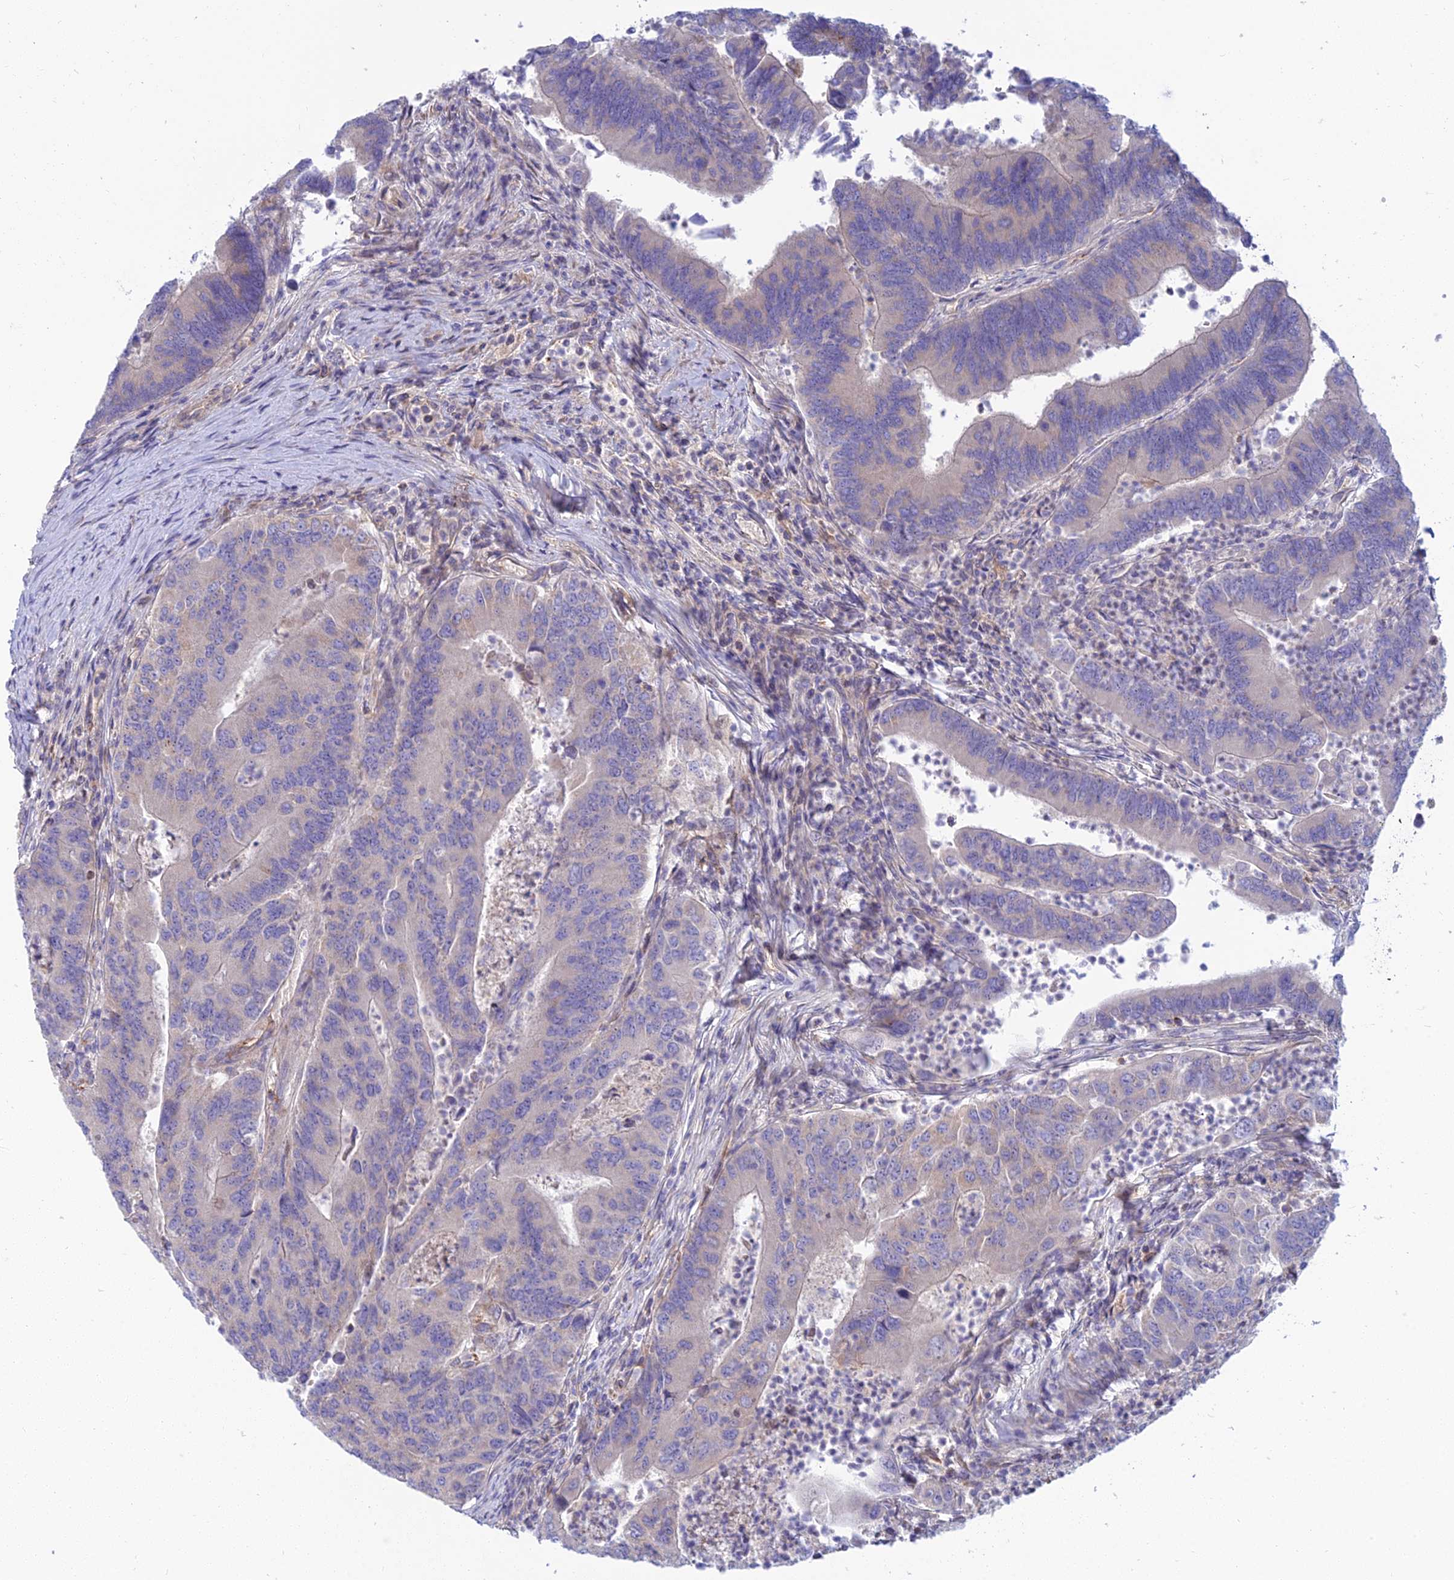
{"staining": {"intensity": "negative", "quantity": "none", "location": "none"}, "tissue": "colorectal cancer", "cell_type": "Tumor cells", "image_type": "cancer", "snomed": [{"axis": "morphology", "description": "Adenocarcinoma, NOS"}, {"axis": "topography", "description": "Colon"}], "caption": "Human colorectal cancer (adenocarcinoma) stained for a protein using IHC exhibits no expression in tumor cells.", "gene": "DUS2", "patient": {"sex": "female", "age": 67}}